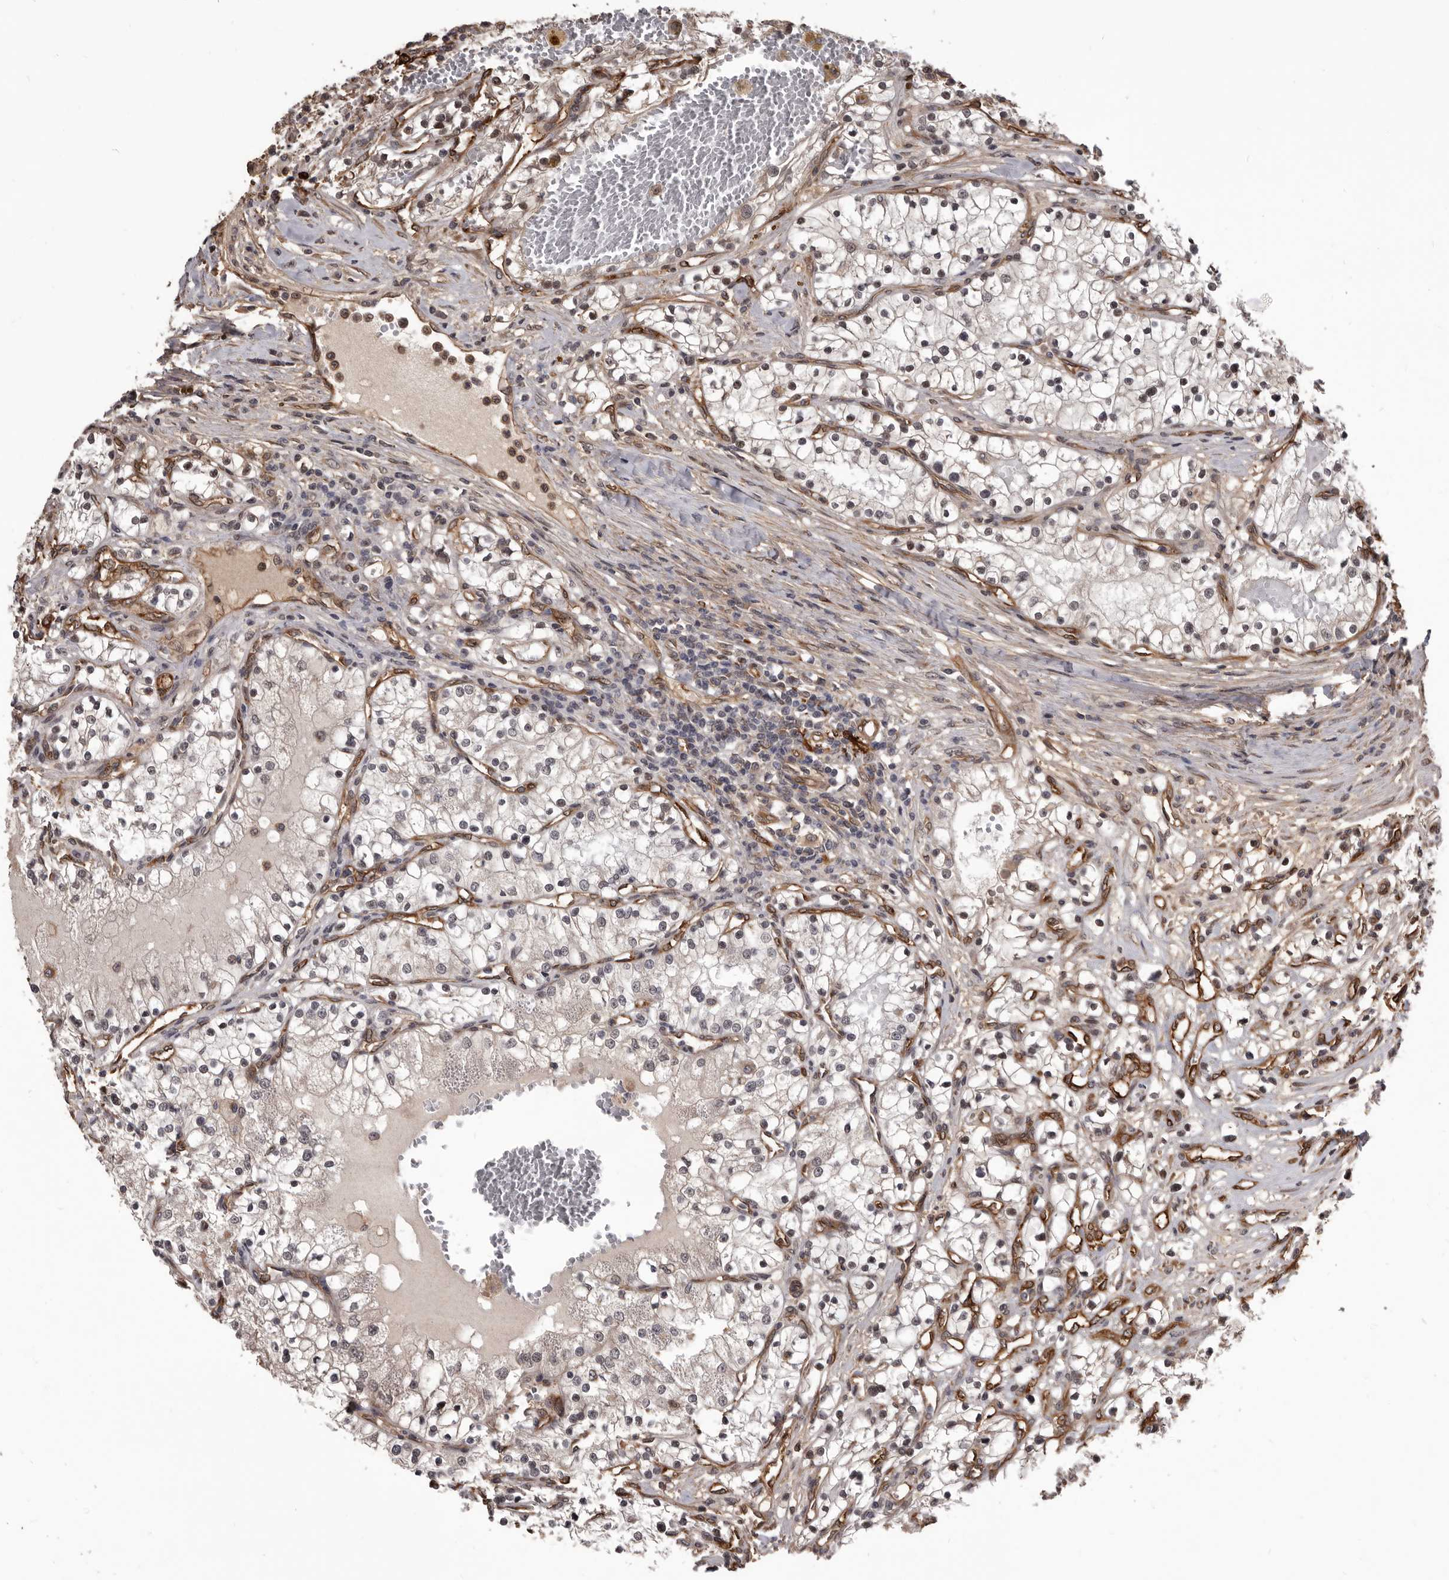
{"staining": {"intensity": "weak", "quantity": "<25%", "location": "cytoplasmic/membranous"}, "tissue": "renal cancer", "cell_type": "Tumor cells", "image_type": "cancer", "snomed": [{"axis": "morphology", "description": "Normal tissue, NOS"}, {"axis": "morphology", "description": "Adenocarcinoma, NOS"}, {"axis": "topography", "description": "Kidney"}], "caption": "Immunohistochemistry photomicrograph of adenocarcinoma (renal) stained for a protein (brown), which displays no staining in tumor cells.", "gene": "ADAMTS20", "patient": {"sex": "male", "age": 68}}